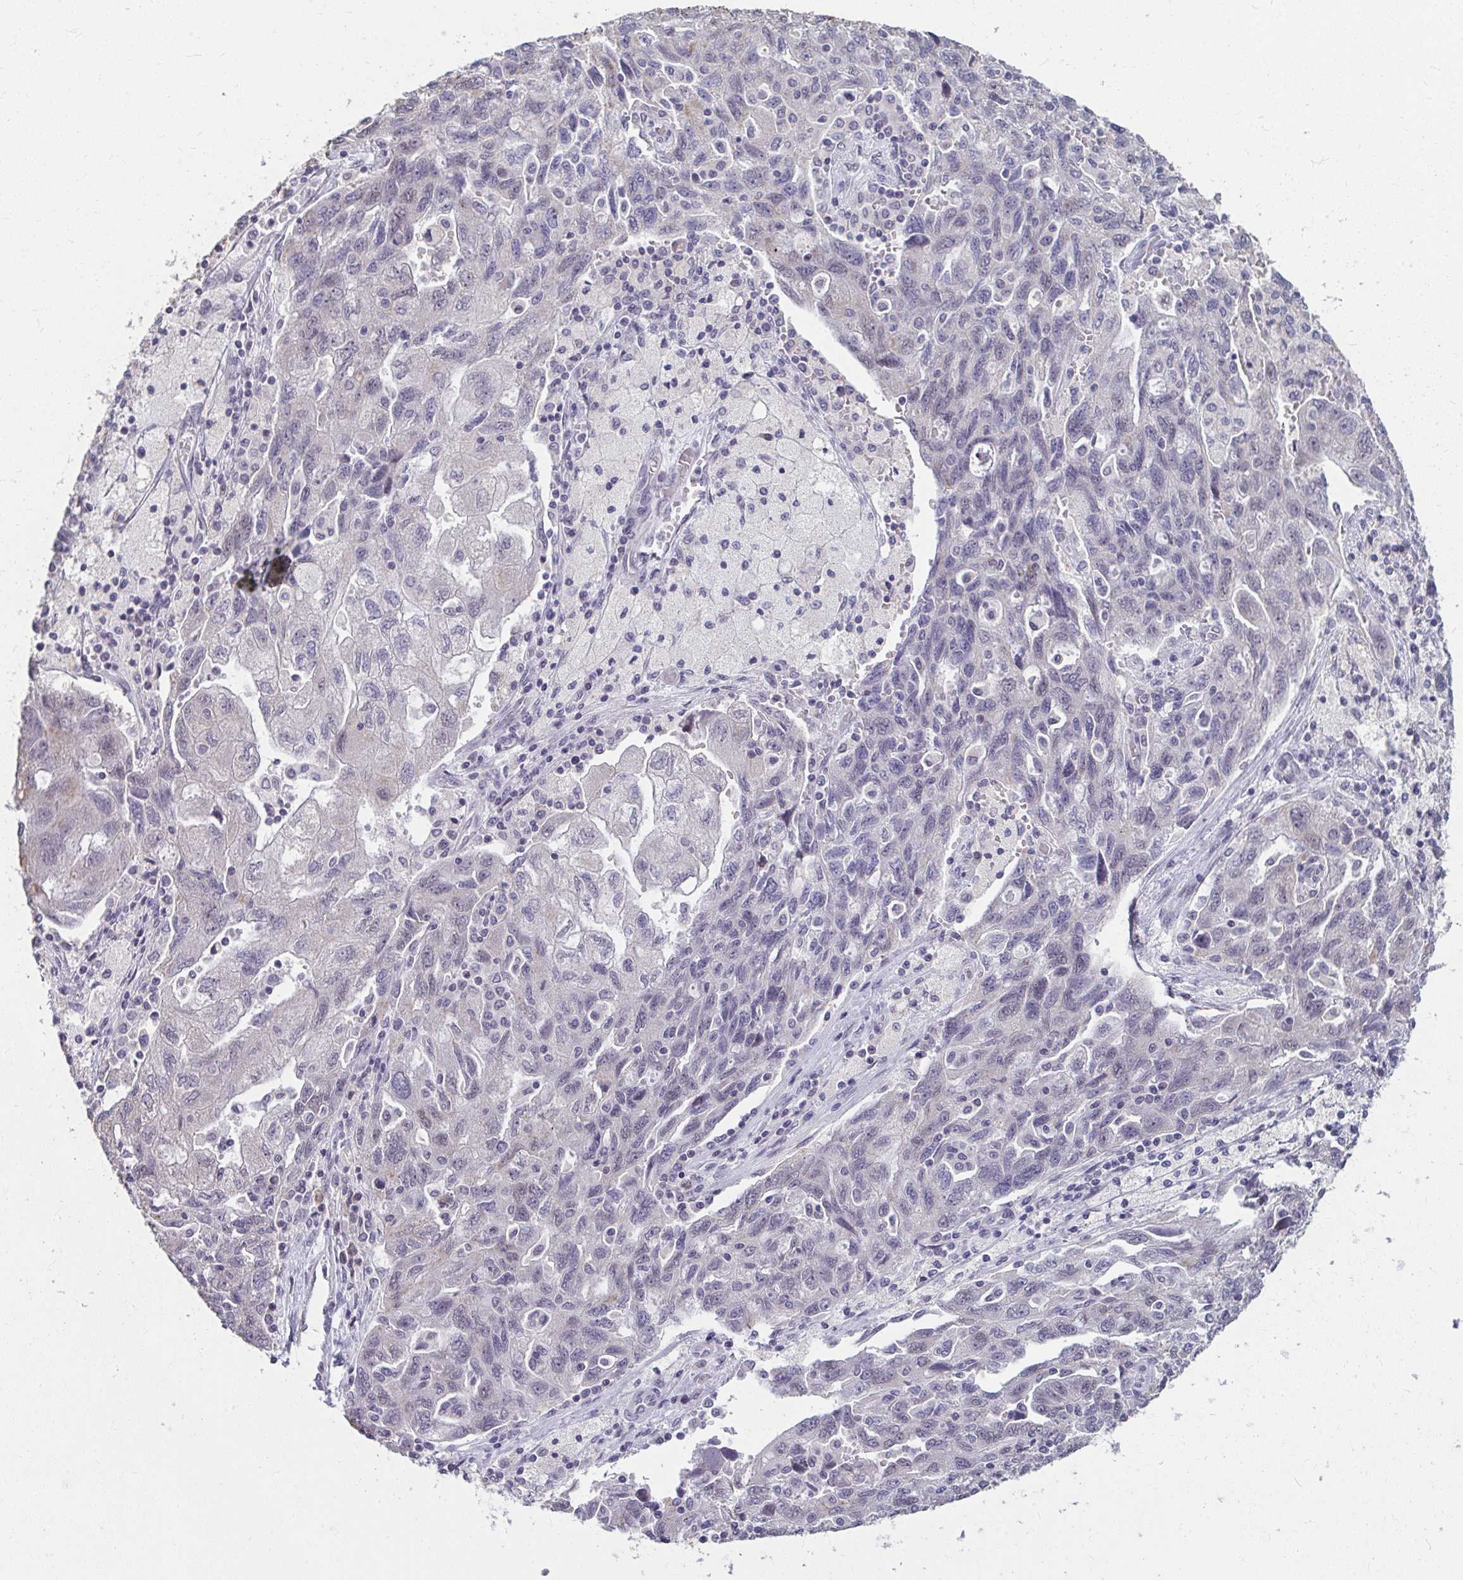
{"staining": {"intensity": "negative", "quantity": "none", "location": "none"}, "tissue": "ovarian cancer", "cell_type": "Tumor cells", "image_type": "cancer", "snomed": [{"axis": "morphology", "description": "Carcinoma, NOS"}, {"axis": "morphology", "description": "Cystadenocarcinoma, serous, NOS"}, {"axis": "topography", "description": "Ovary"}], "caption": "Immunohistochemical staining of ovarian serous cystadenocarcinoma reveals no significant positivity in tumor cells.", "gene": "NUP133", "patient": {"sex": "female", "age": 69}}